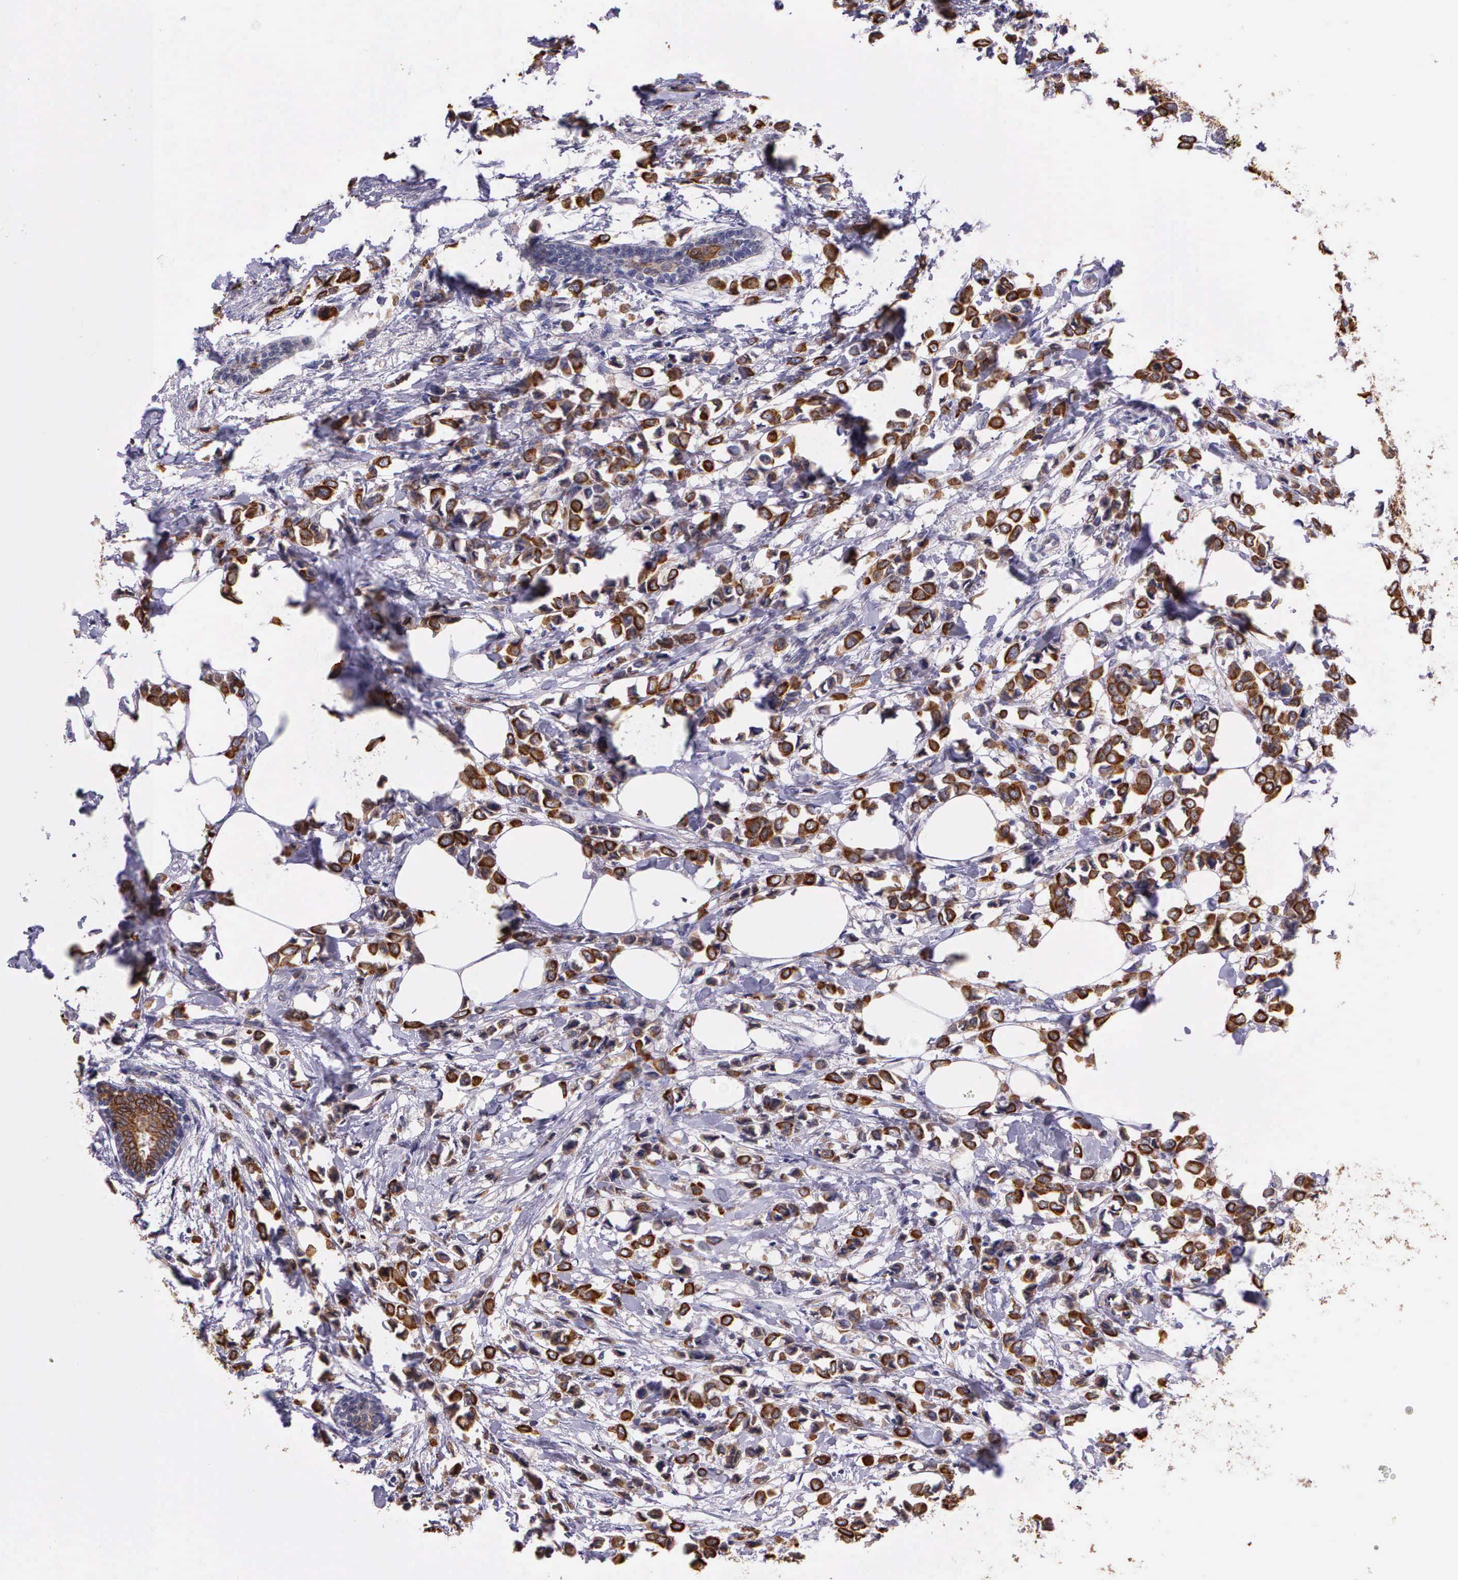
{"staining": {"intensity": "moderate", "quantity": ">75%", "location": "cytoplasmic/membranous"}, "tissue": "breast cancer", "cell_type": "Tumor cells", "image_type": "cancer", "snomed": [{"axis": "morphology", "description": "Lobular carcinoma"}, {"axis": "topography", "description": "Breast"}], "caption": "Human breast lobular carcinoma stained with a protein marker demonstrates moderate staining in tumor cells.", "gene": "IGBP1", "patient": {"sex": "female", "age": 51}}